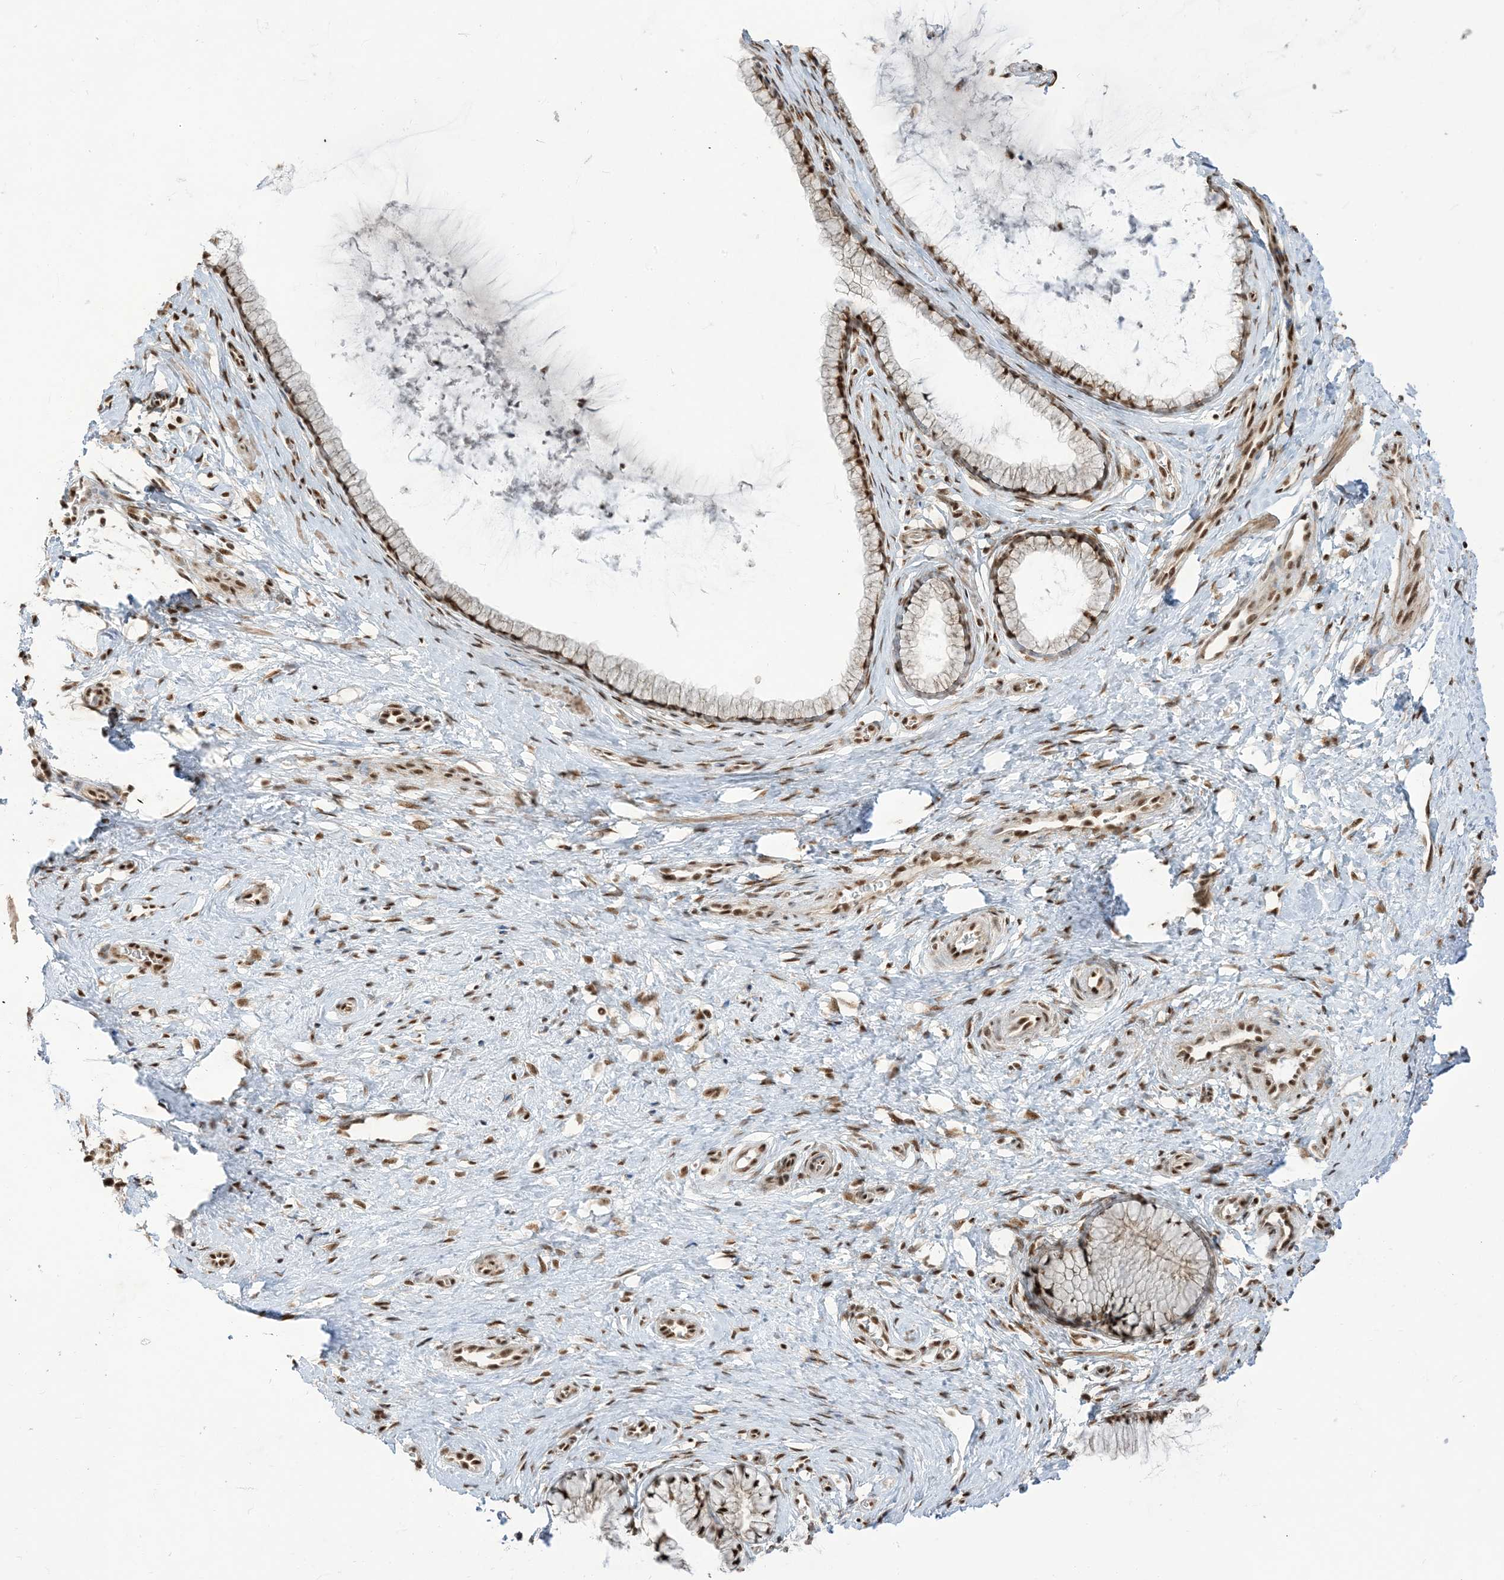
{"staining": {"intensity": "strong", "quantity": ">75%", "location": "nuclear"}, "tissue": "cervix", "cell_type": "Glandular cells", "image_type": "normal", "snomed": [{"axis": "morphology", "description": "Normal tissue, NOS"}, {"axis": "topography", "description": "Cervix"}], "caption": "Cervix stained for a protein (brown) reveals strong nuclear positive staining in about >75% of glandular cells.", "gene": "ARGLU1", "patient": {"sex": "female", "age": 36}}